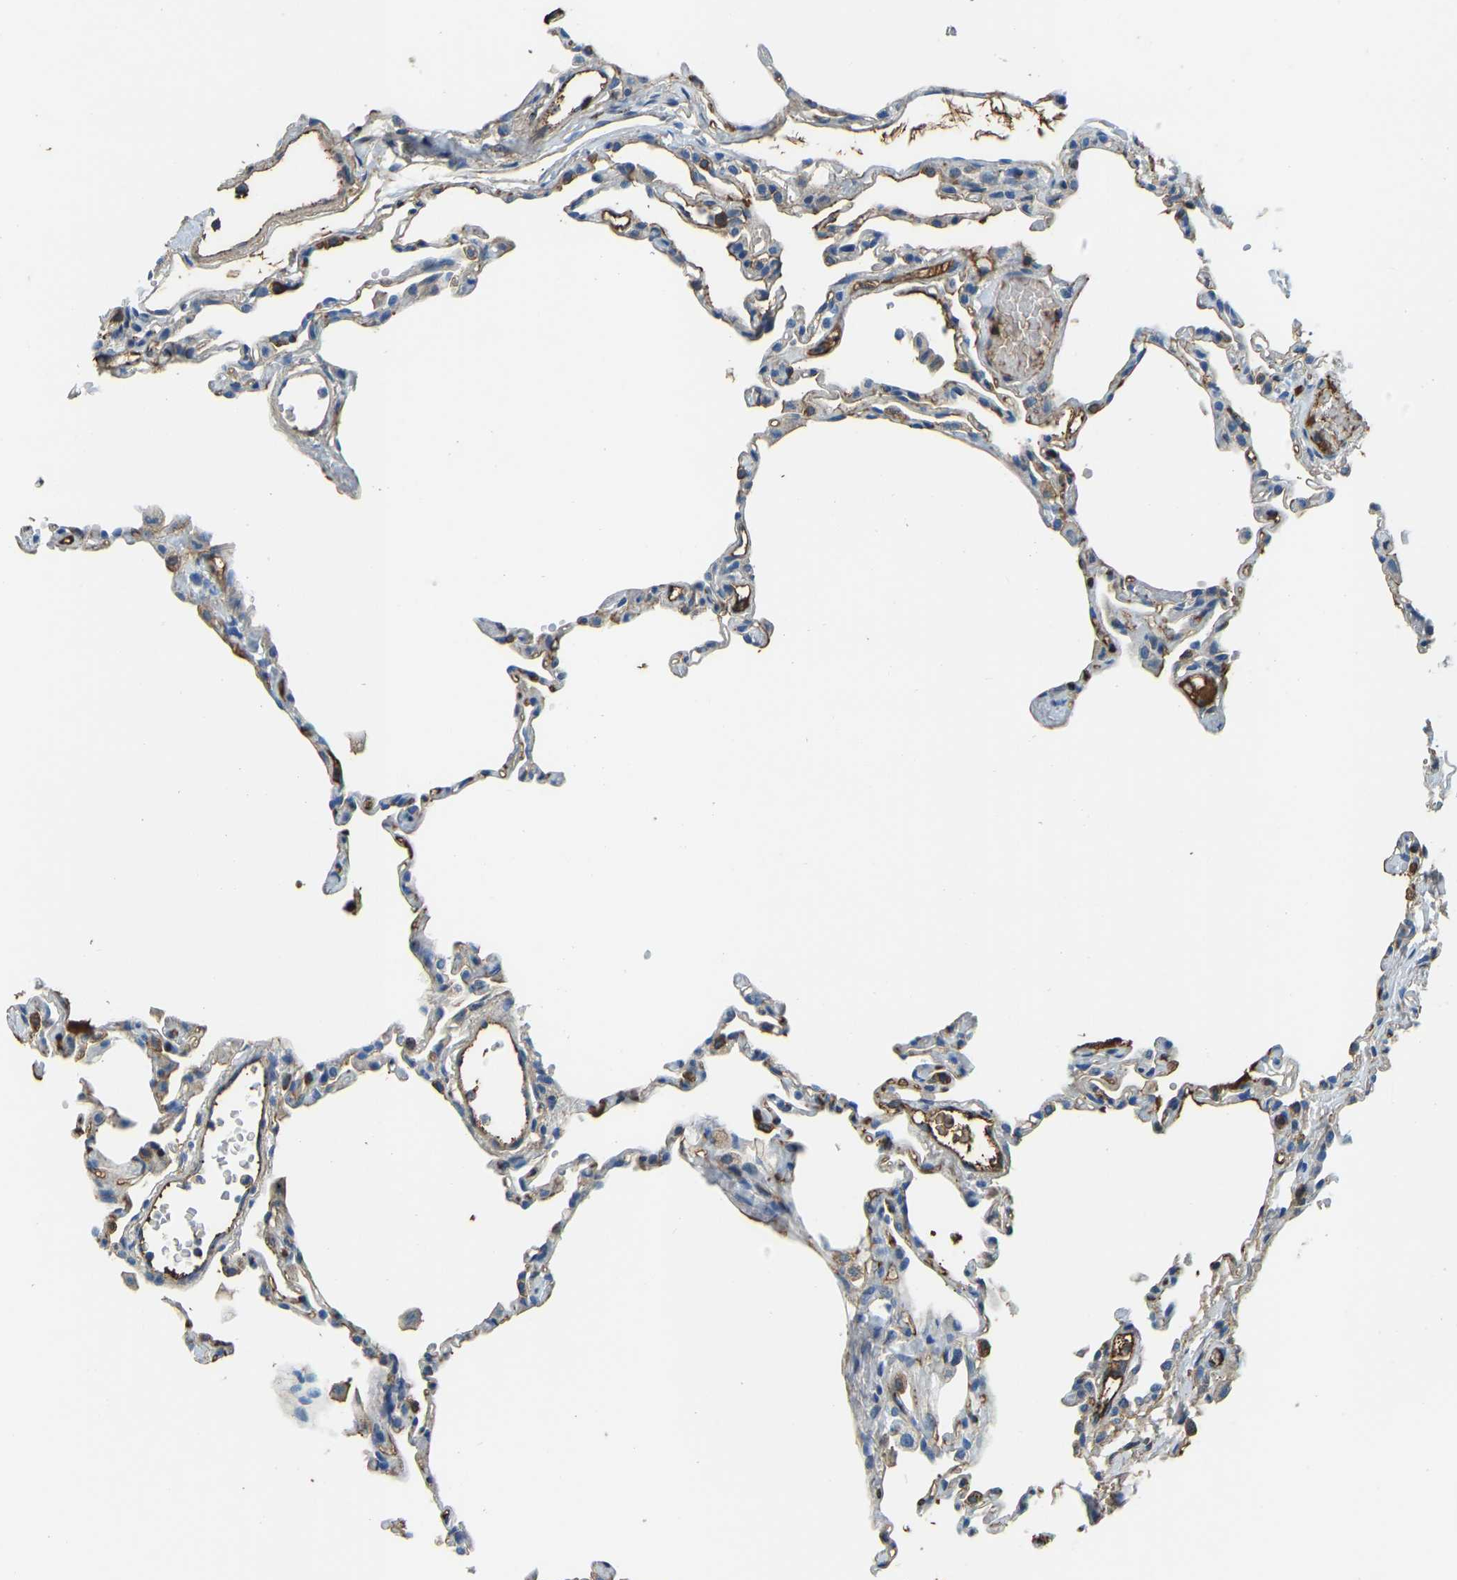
{"staining": {"intensity": "negative", "quantity": "none", "location": "none"}, "tissue": "lung", "cell_type": "Alveolar cells", "image_type": "normal", "snomed": [{"axis": "morphology", "description": "Normal tissue, NOS"}, {"axis": "topography", "description": "Lung"}], "caption": "Immunohistochemical staining of unremarkable human lung reveals no significant expression in alveolar cells.", "gene": "THBS4", "patient": {"sex": "female", "age": 49}}